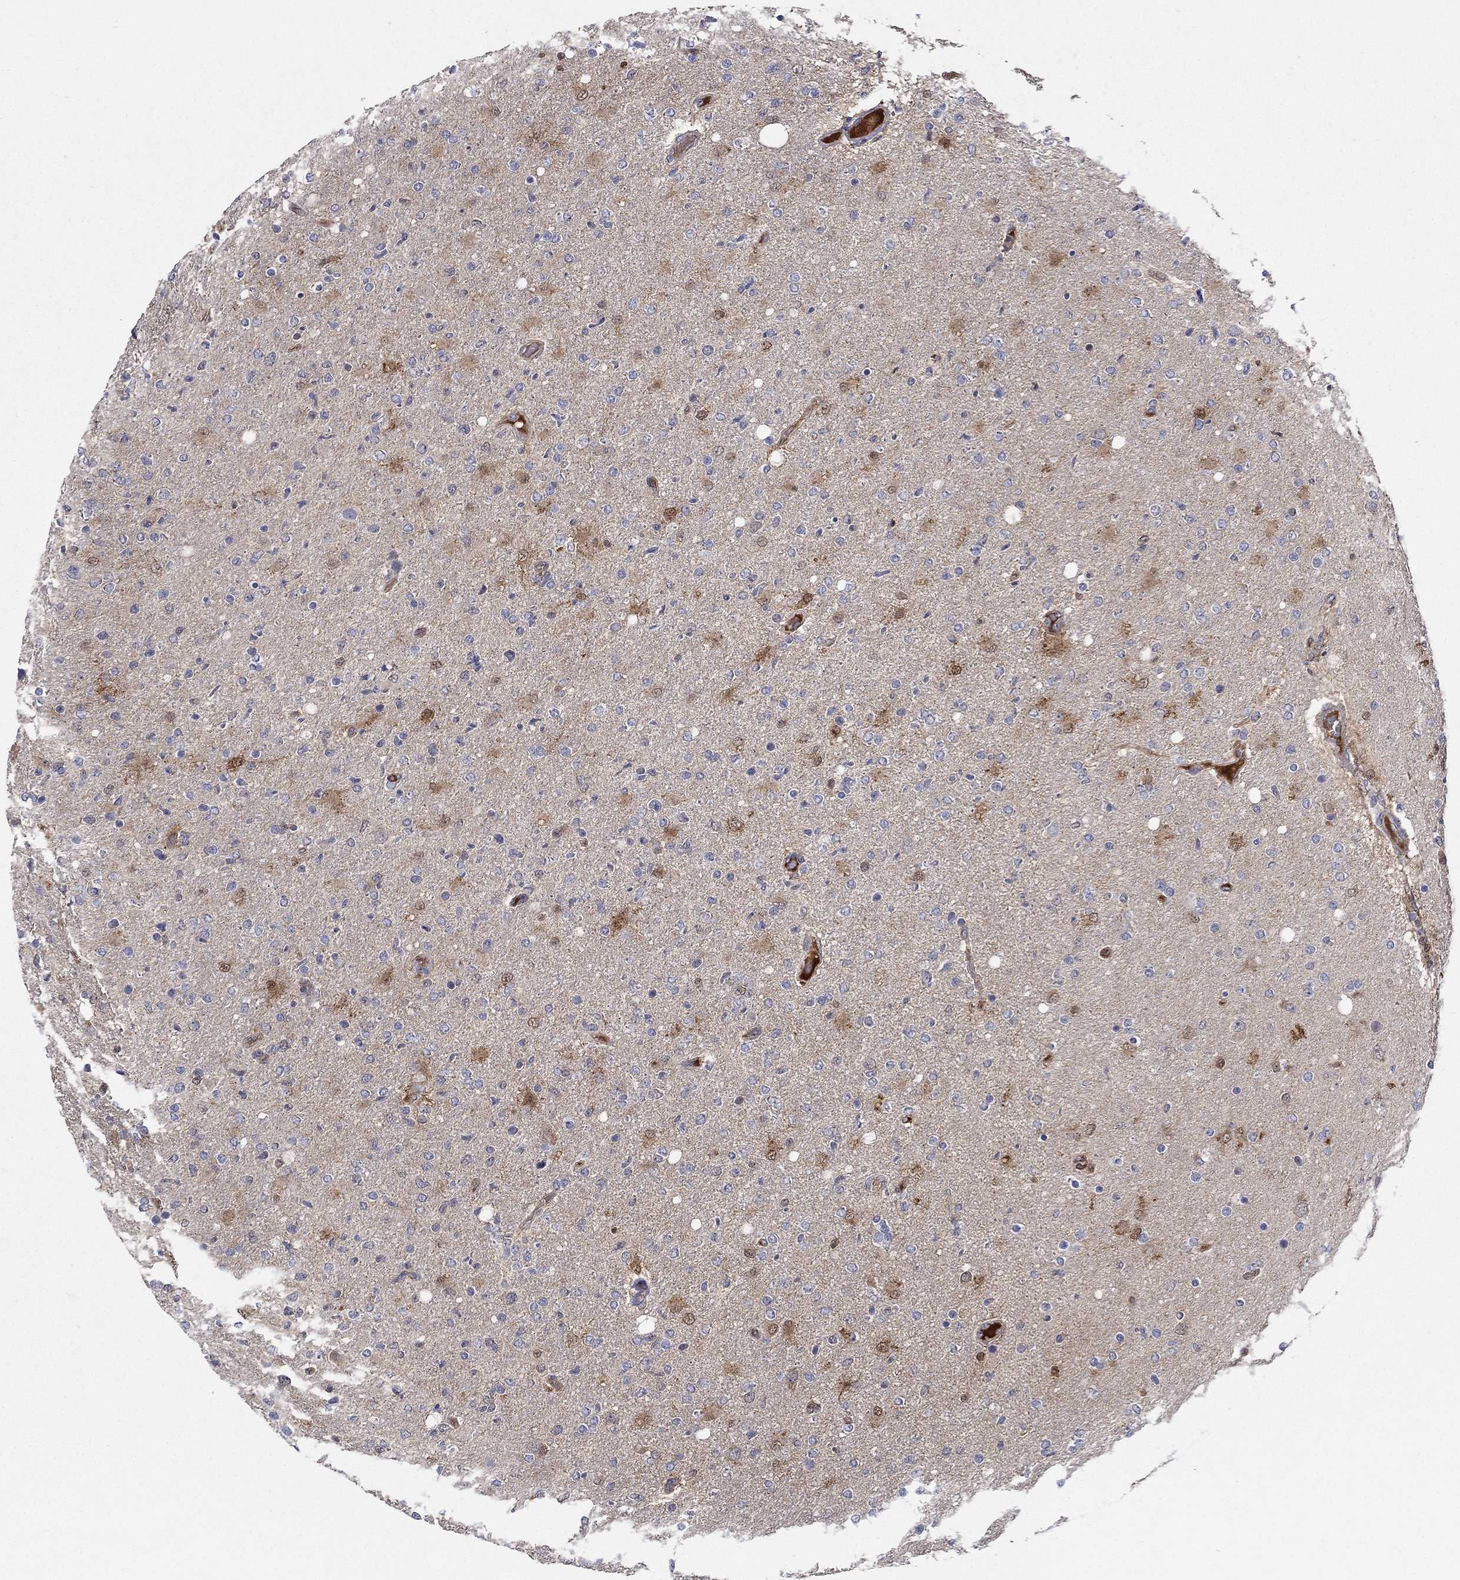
{"staining": {"intensity": "weak", "quantity": "<25%", "location": "nuclear"}, "tissue": "glioma", "cell_type": "Tumor cells", "image_type": "cancer", "snomed": [{"axis": "morphology", "description": "Glioma, malignant, High grade"}, {"axis": "topography", "description": "Cerebral cortex"}], "caption": "High magnification brightfield microscopy of glioma stained with DAB (brown) and counterstained with hematoxylin (blue): tumor cells show no significant staining. (Stains: DAB immunohistochemistry with hematoxylin counter stain, Microscopy: brightfield microscopy at high magnification).", "gene": "AGFG2", "patient": {"sex": "male", "age": 70}}